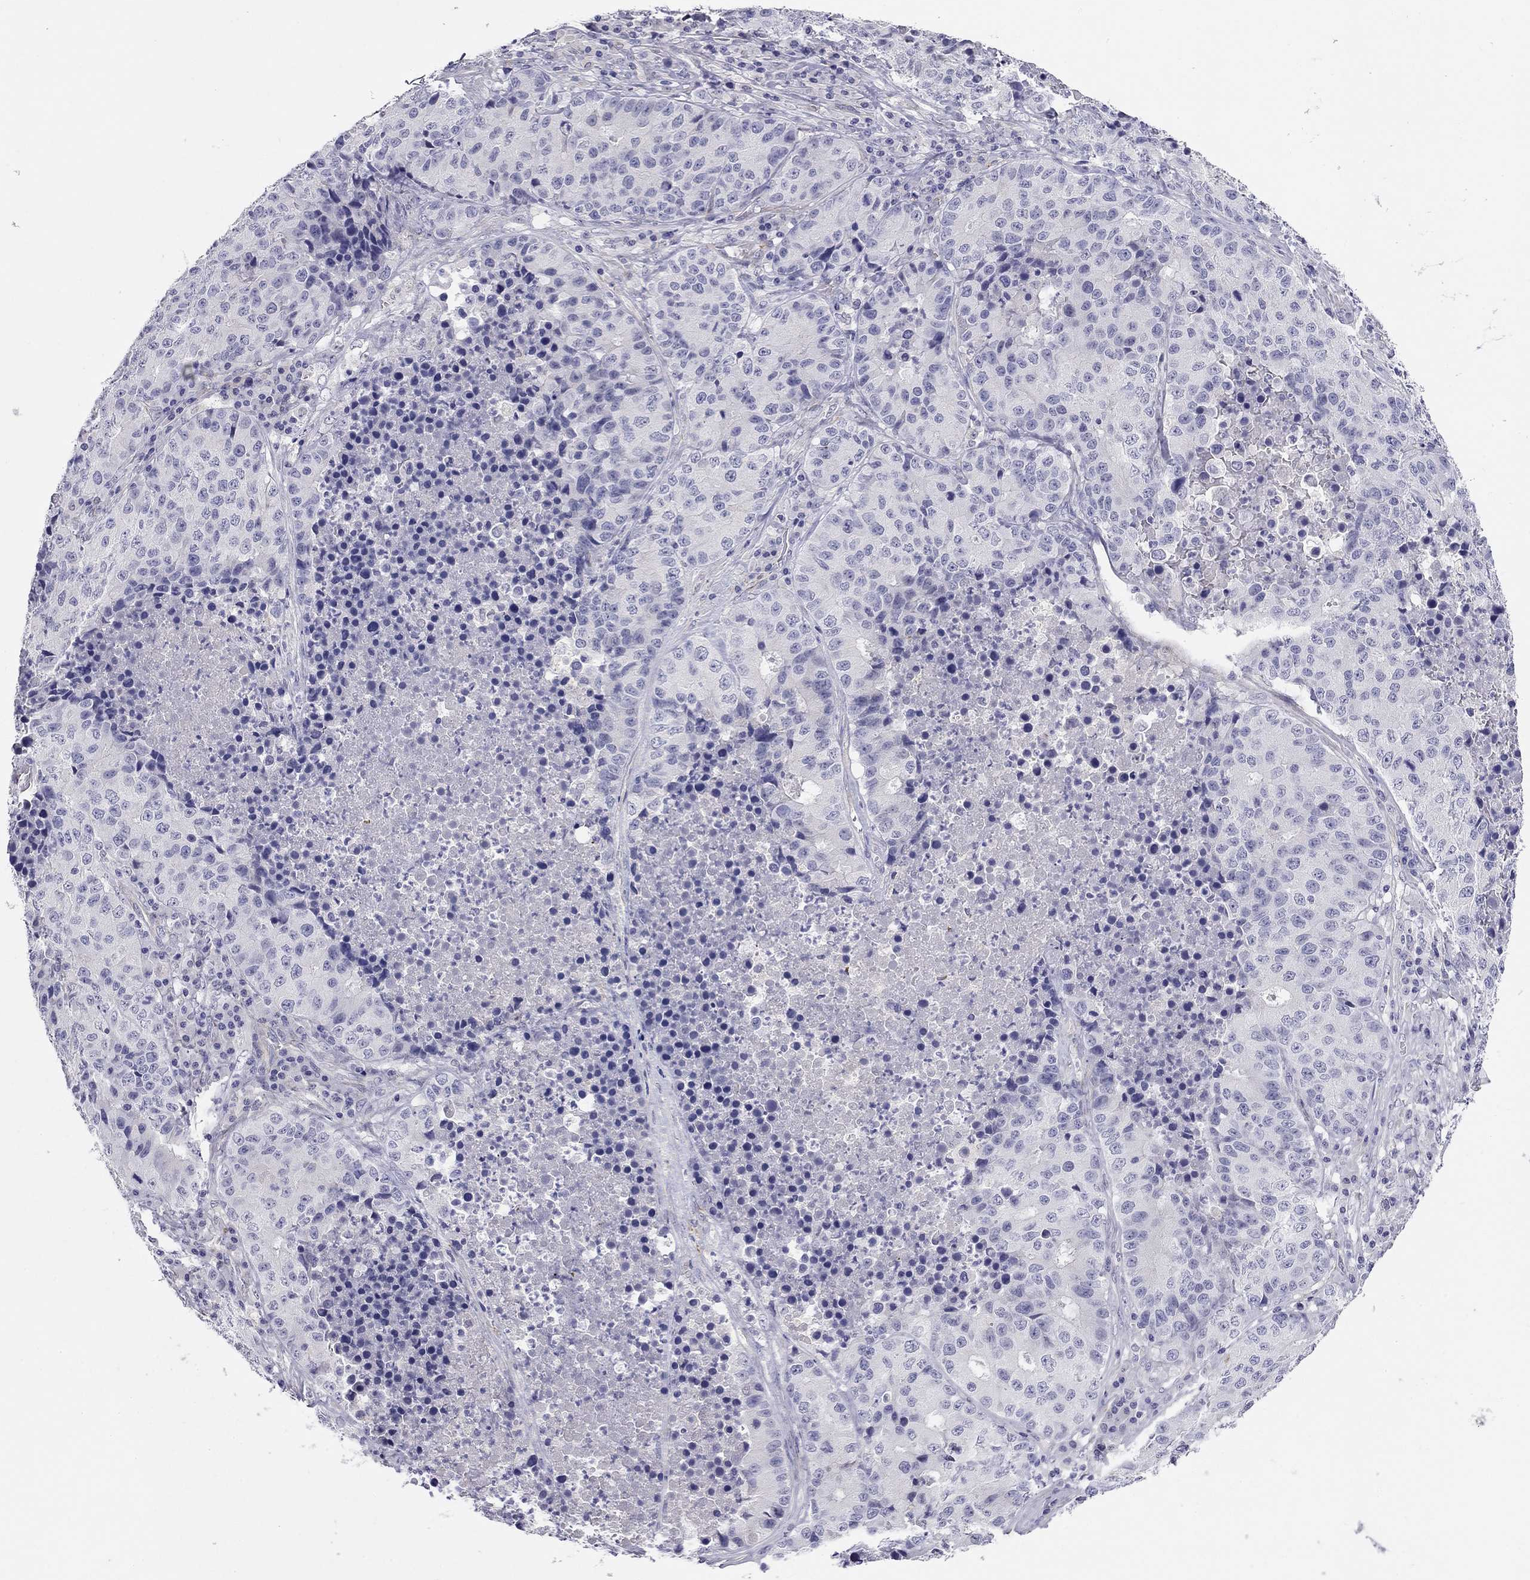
{"staining": {"intensity": "negative", "quantity": "none", "location": "none"}, "tissue": "stomach cancer", "cell_type": "Tumor cells", "image_type": "cancer", "snomed": [{"axis": "morphology", "description": "Adenocarcinoma, NOS"}, {"axis": "topography", "description": "Stomach"}], "caption": "This is an IHC micrograph of human stomach cancer (adenocarcinoma). There is no expression in tumor cells.", "gene": "RTL1", "patient": {"sex": "male", "age": 71}}